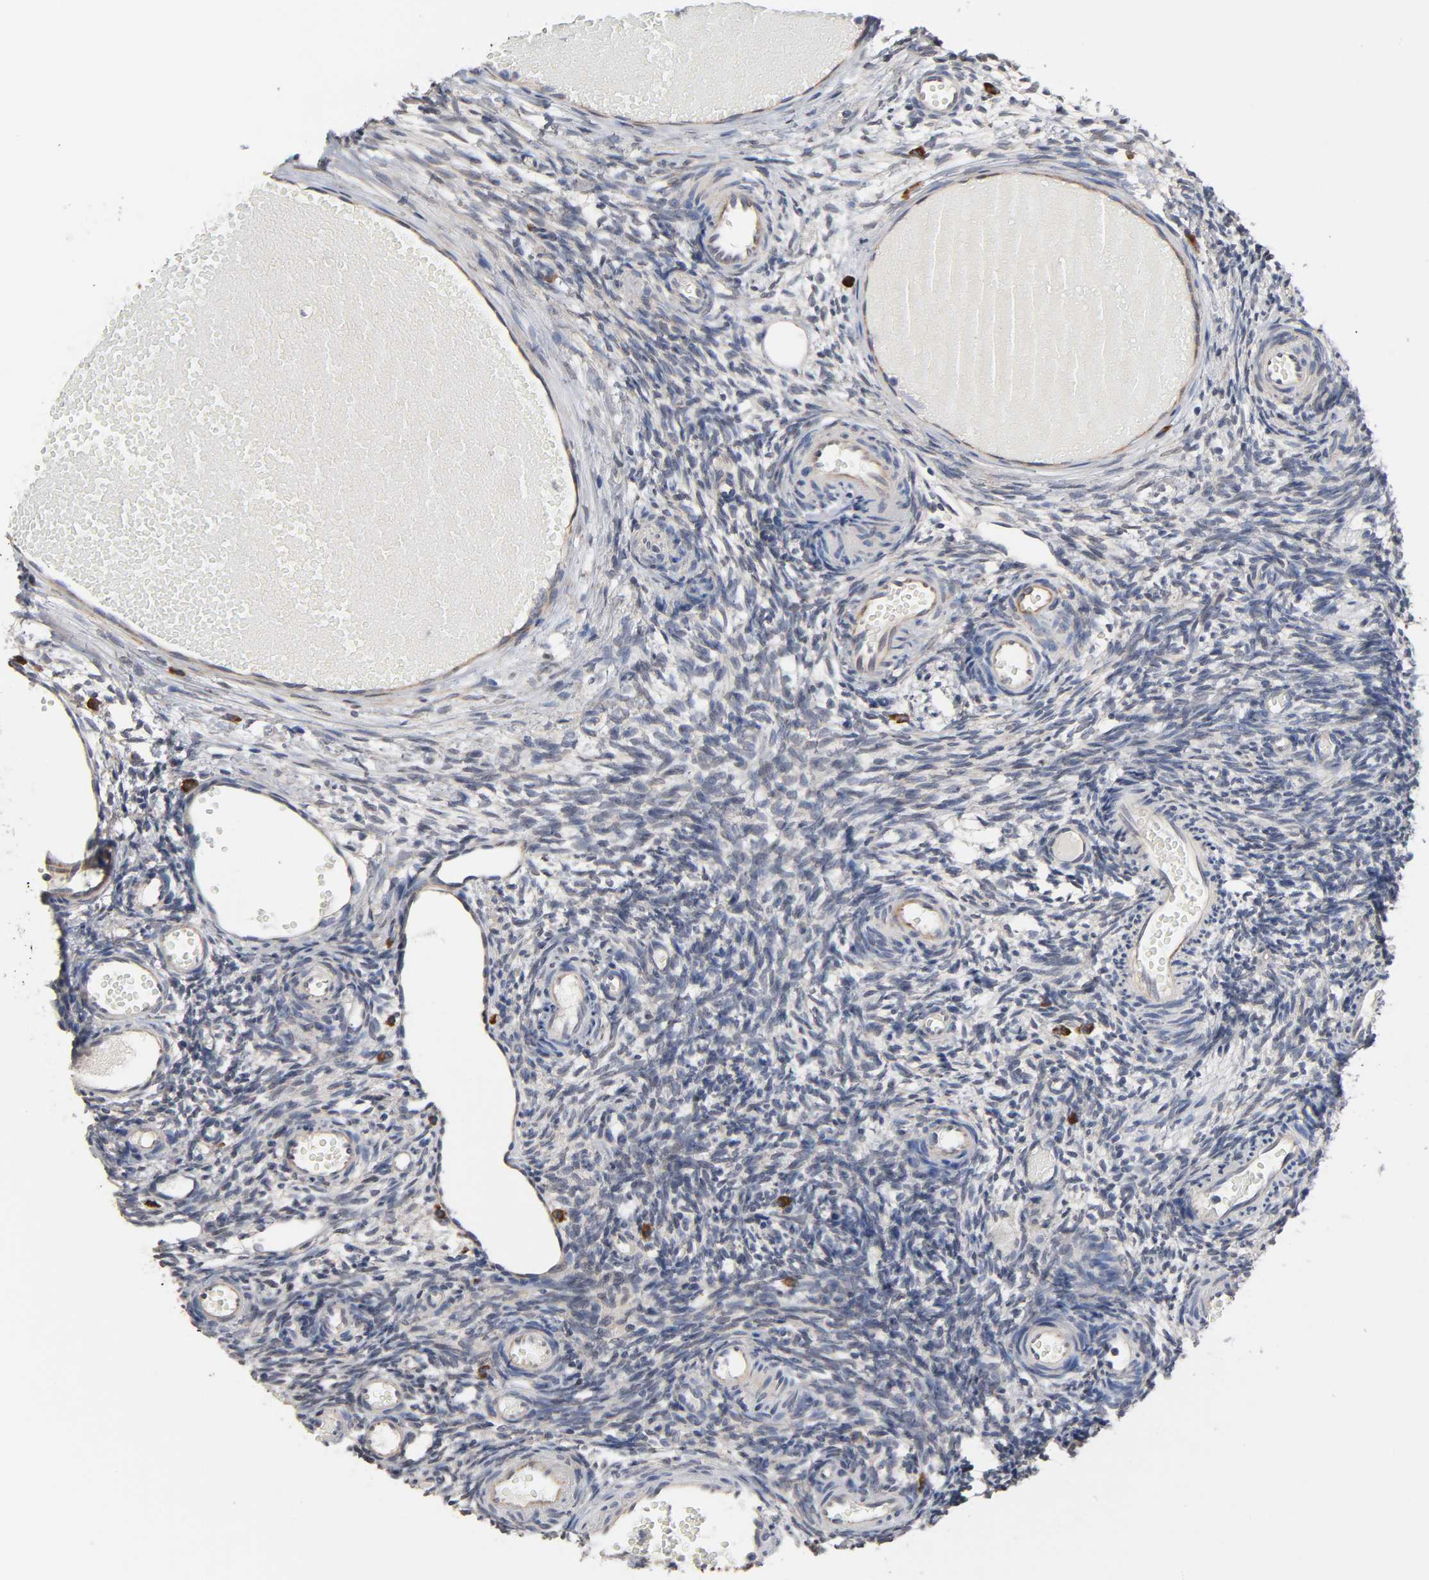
{"staining": {"intensity": "negative", "quantity": "none", "location": "none"}, "tissue": "ovary", "cell_type": "Ovarian stroma cells", "image_type": "normal", "snomed": [{"axis": "morphology", "description": "Normal tissue, NOS"}, {"axis": "topography", "description": "Ovary"}], "caption": "Protein analysis of benign ovary demonstrates no significant positivity in ovarian stroma cells. (Stains: DAB (3,3'-diaminobenzidine) immunohistochemistry (IHC) with hematoxylin counter stain, Microscopy: brightfield microscopy at high magnification).", "gene": "HDLBP", "patient": {"sex": "female", "age": 35}}